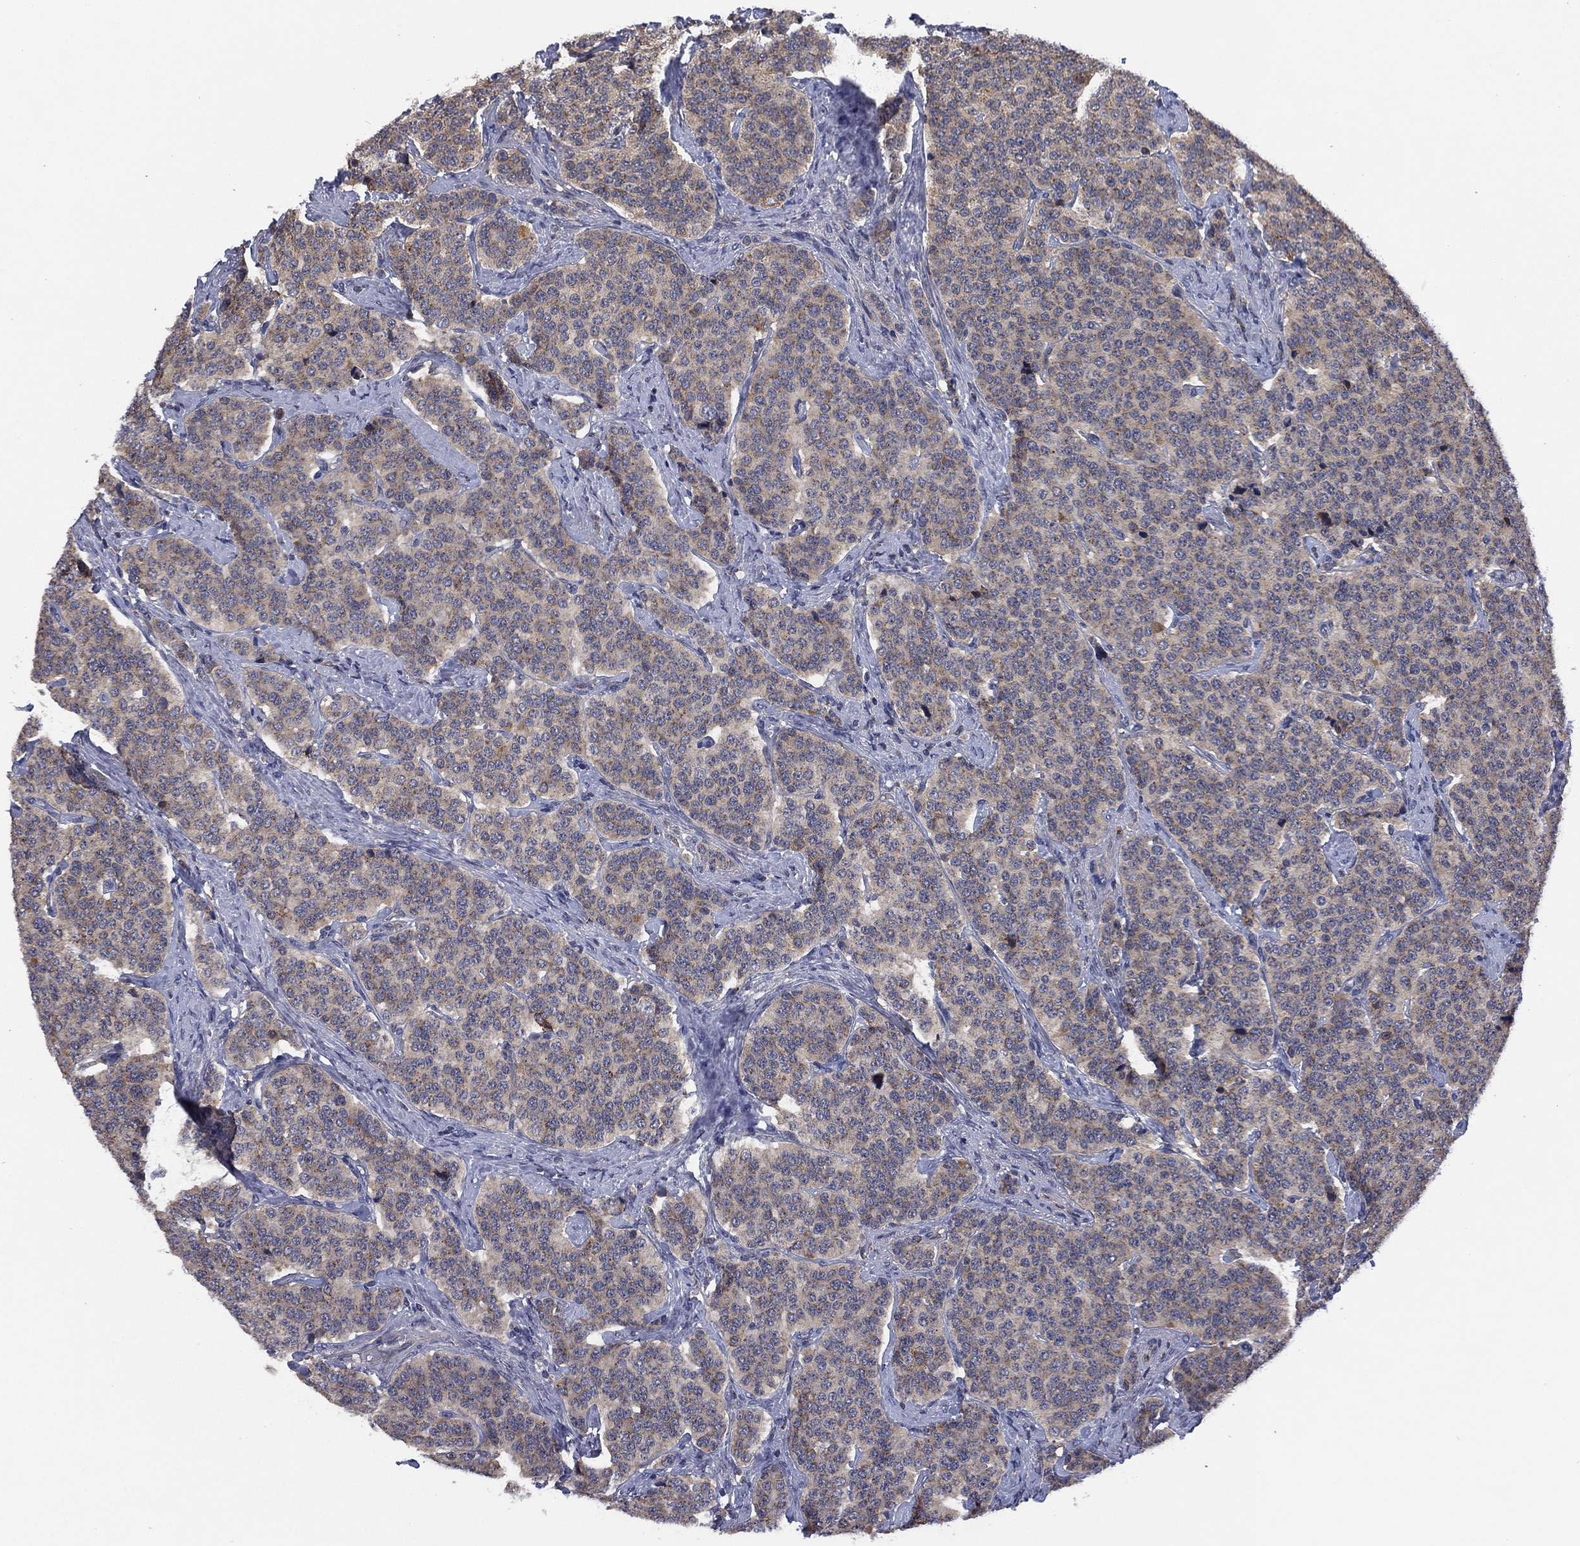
{"staining": {"intensity": "negative", "quantity": "none", "location": "none"}, "tissue": "carcinoid", "cell_type": "Tumor cells", "image_type": "cancer", "snomed": [{"axis": "morphology", "description": "Carcinoid, malignant, NOS"}, {"axis": "topography", "description": "Small intestine"}], "caption": "The micrograph shows no staining of tumor cells in carcinoid (malignant).", "gene": "SELENOO", "patient": {"sex": "female", "age": 58}}